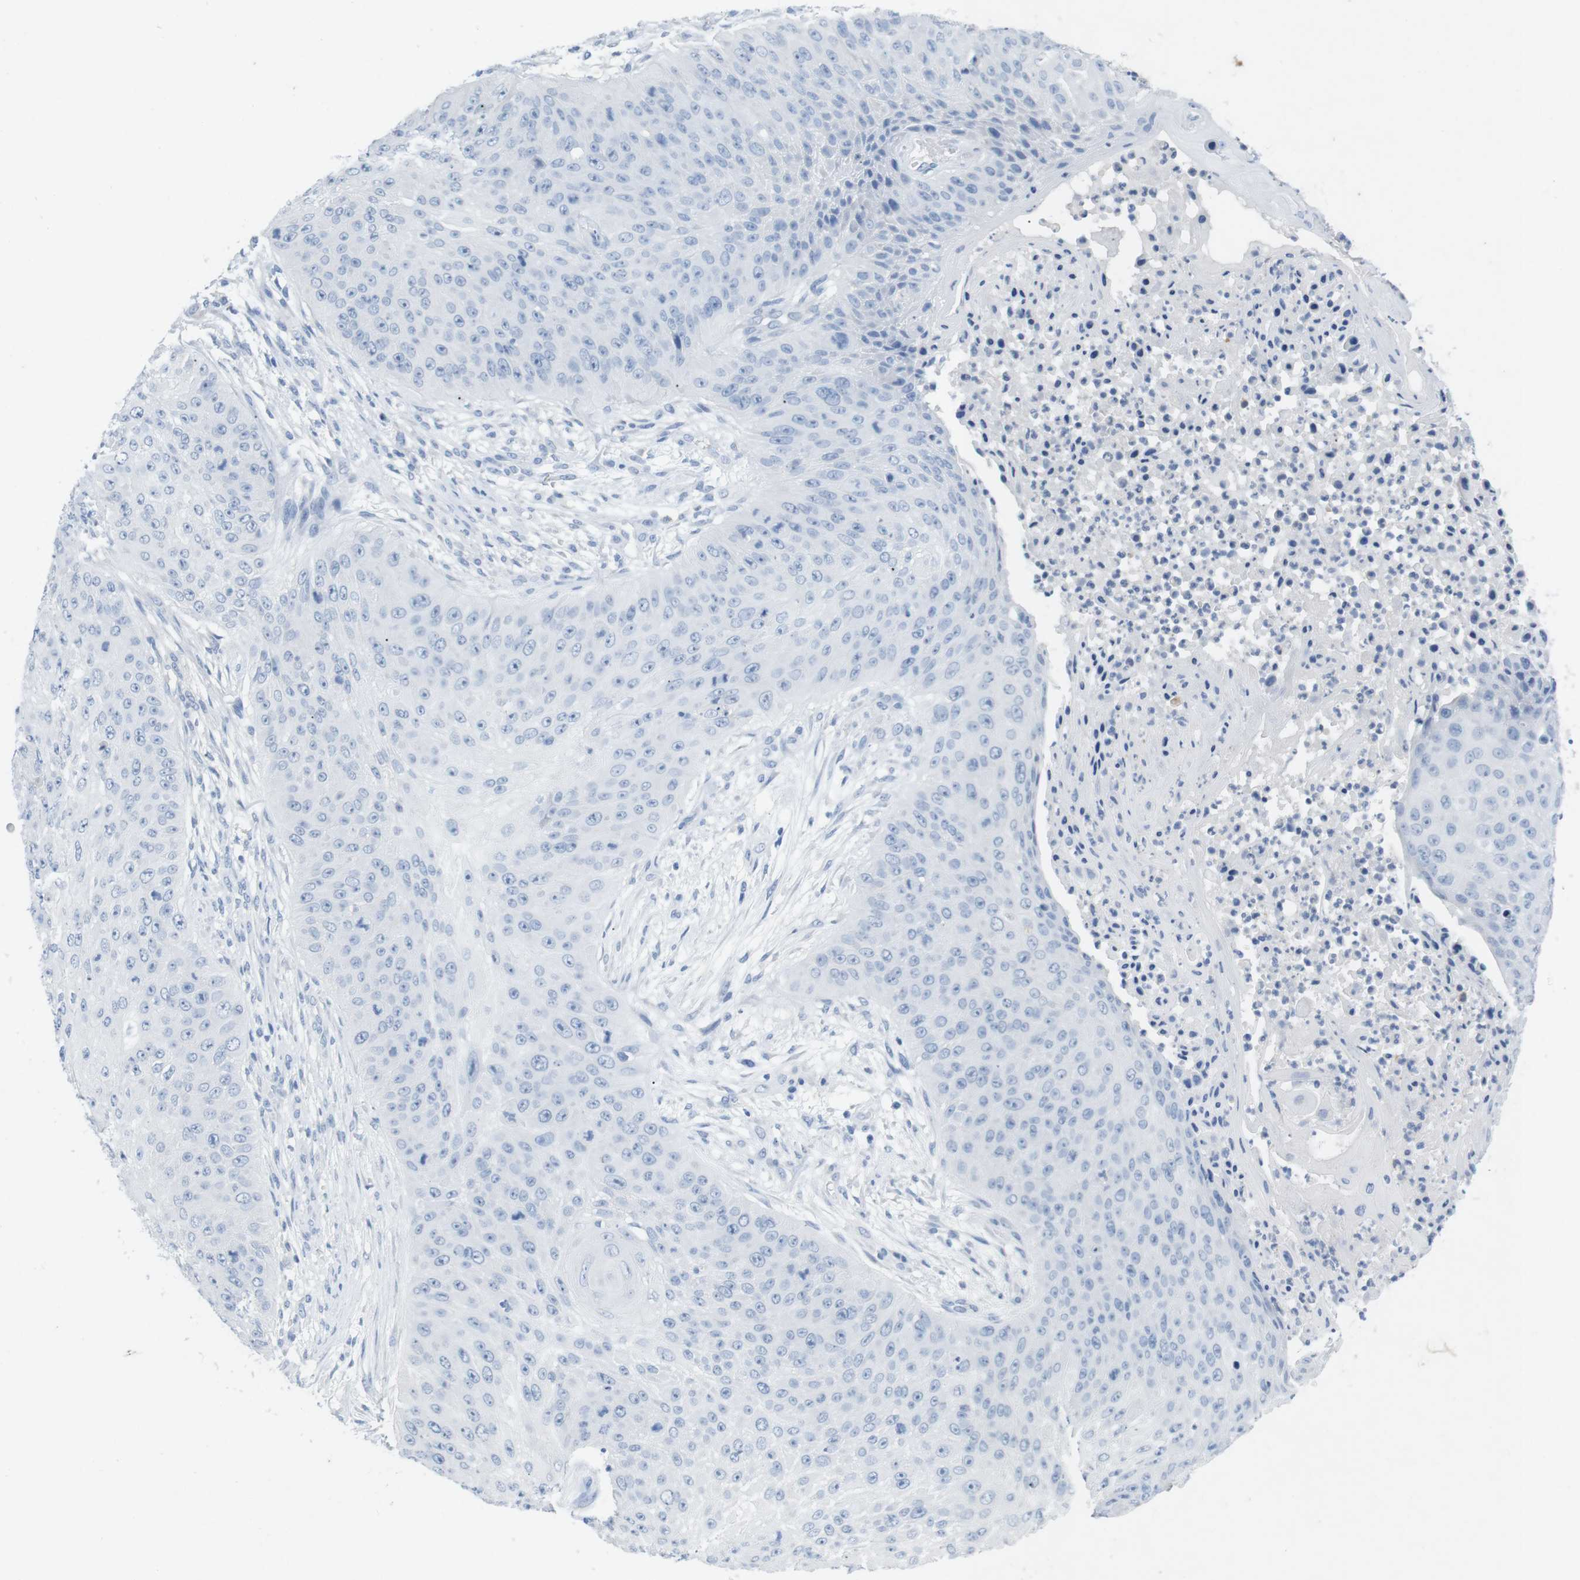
{"staining": {"intensity": "negative", "quantity": "none", "location": "none"}, "tissue": "skin cancer", "cell_type": "Tumor cells", "image_type": "cancer", "snomed": [{"axis": "morphology", "description": "Squamous cell carcinoma, NOS"}, {"axis": "topography", "description": "Skin"}], "caption": "DAB (3,3'-diaminobenzidine) immunohistochemical staining of human squamous cell carcinoma (skin) shows no significant positivity in tumor cells.", "gene": "HBG2", "patient": {"sex": "female", "age": 80}}